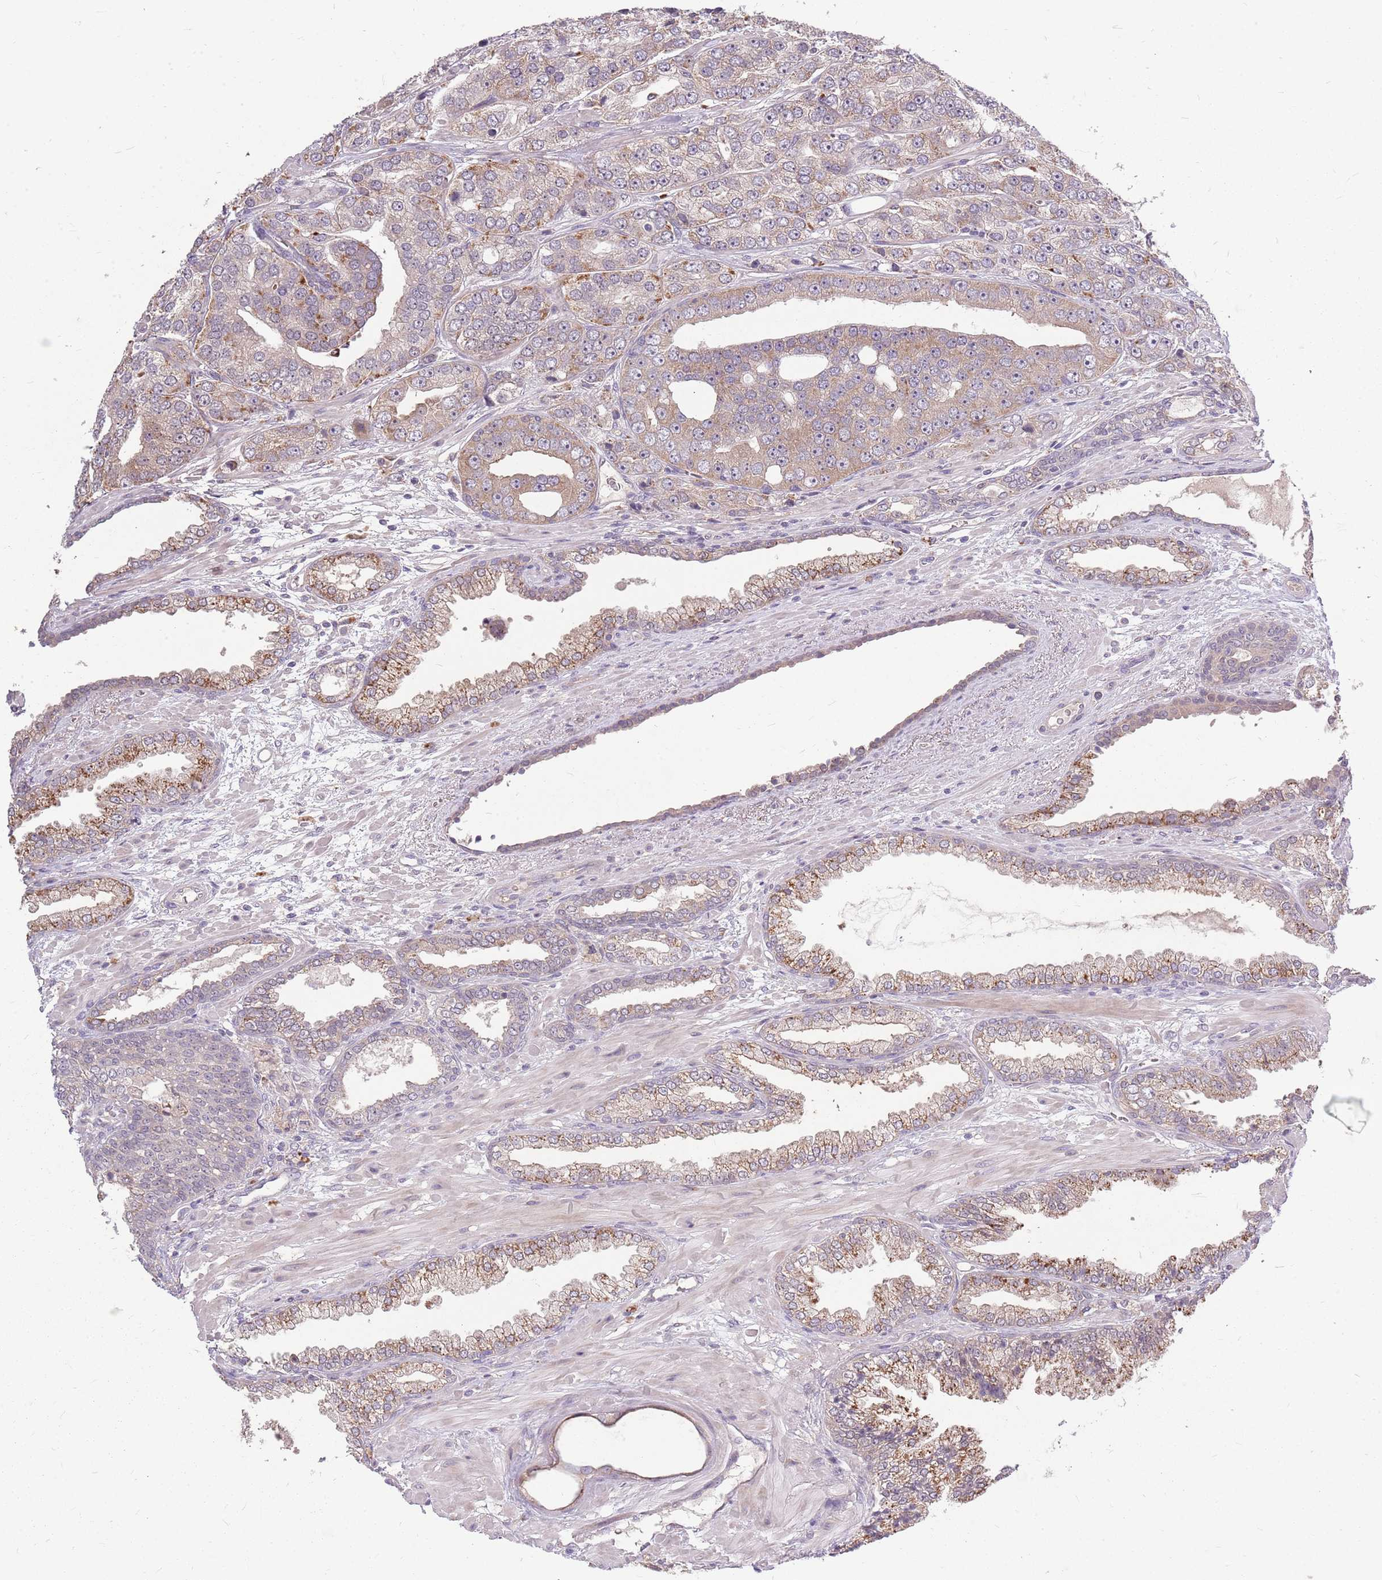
{"staining": {"intensity": "moderate", "quantity": "25%-75%", "location": "cytoplasmic/membranous,nuclear"}, "tissue": "prostate cancer", "cell_type": "Tumor cells", "image_type": "cancer", "snomed": [{"axis": "morphology", "description": "Adenocarcinoma, High grade"}, {"axis": "topography", "description": "Prostate"}], "caption": "Immunohistochemical staining of adenocarcinoma (high-grade) (prostate) exhibits moderate cytoplasmic/membranous and nuclear protein staining in about 25%-75% of tumor cells.", "gene": "PPP1R27", "patient": {"sex": "male", "age": 71}}